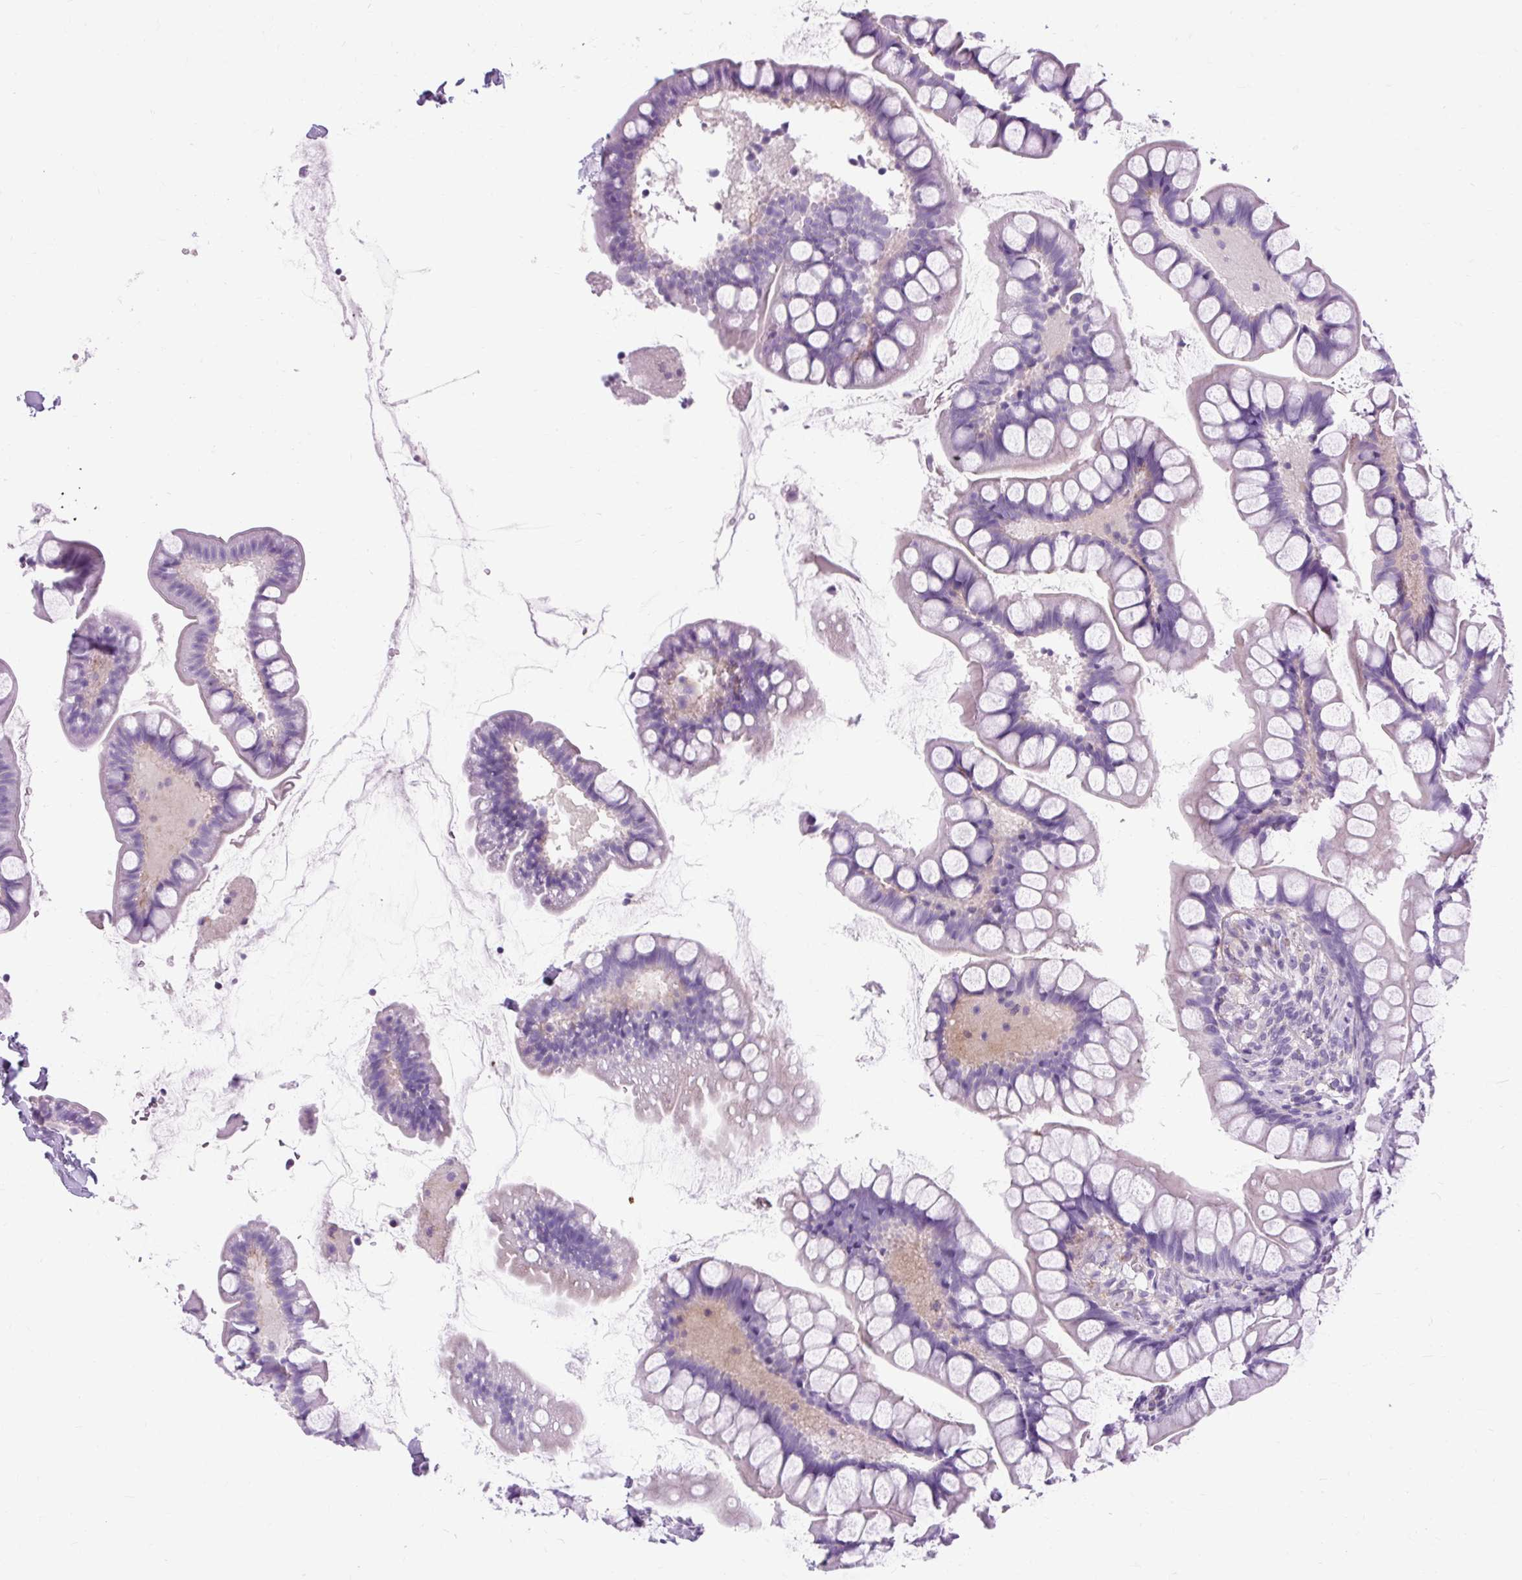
{"staining": {"intensity": "negative", "quantity": "none", "location": "none"}, "tissue": "small intestine", "cell_type": "Glandular cells", "image_type": "normal", "snomed": [{"axis": "morphology", "description": "Normal tissue, NOS"}, {"axis": "topography", "description": "Small intestine"}], "caption": "Photomicrograph shows no protein positivity in glandular cells of normal small intestine. (DAB (3,3'-diaminobenzidine) IHC with hematoxylin counter stain).", "gene": "OOEP", "patient": {"sex": "male", "age": 70}}